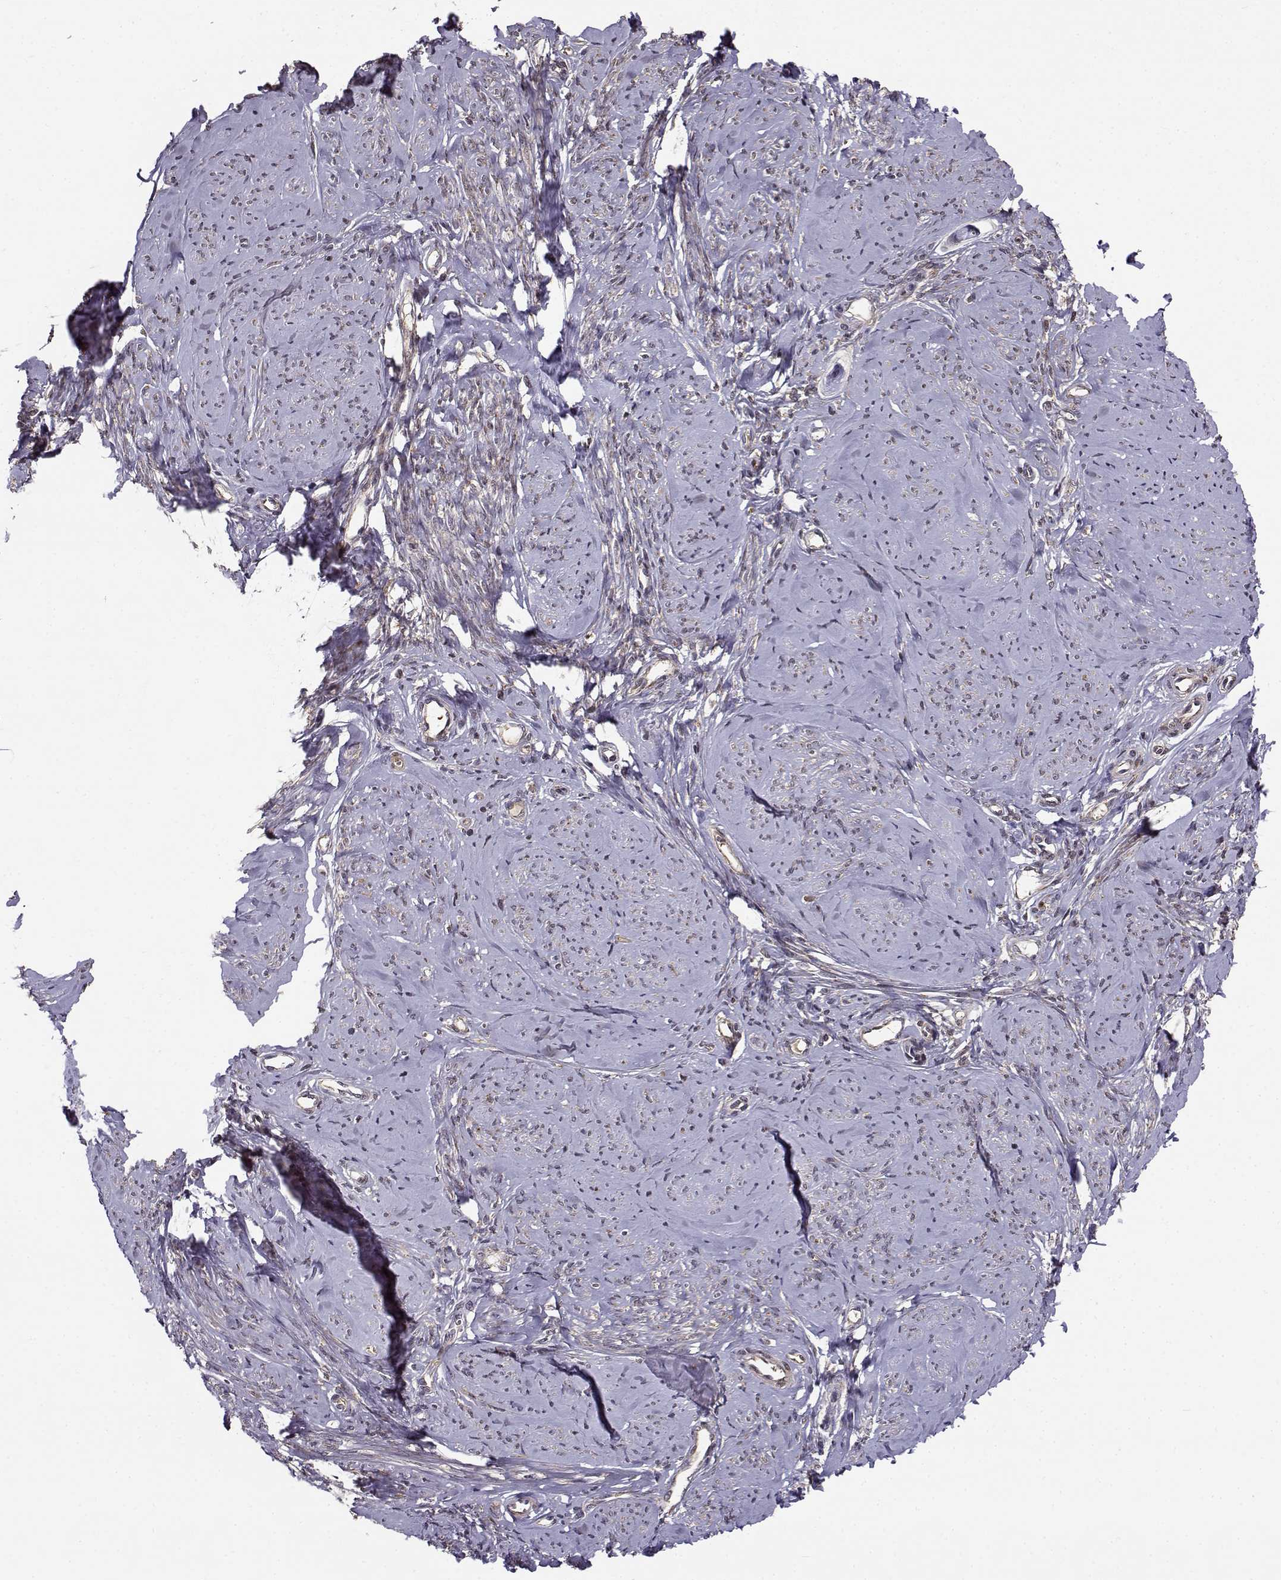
{"staining": {"intensity": "moderate", "quantity": "25%-75%", "location": "cytoplasmic/membranous"}, "tissue": "smooth muscle", "cell_type": "Smooth muscle cells", "image_type": "normal", "snomed": [{"axis": "morphology", "description": "Normal tissue, NOS"}, {"axis": "topography", "description": "Smooth muscle"}], "caption": "Human smooth muscle stained for a protein (brown) exhibits moderate cytoplasmic/membranous positive positivity in approximately 25%-75% of smooth muscle cells.", "gene": "RPL31", "patient": {"sex": "female", "age": 48}}